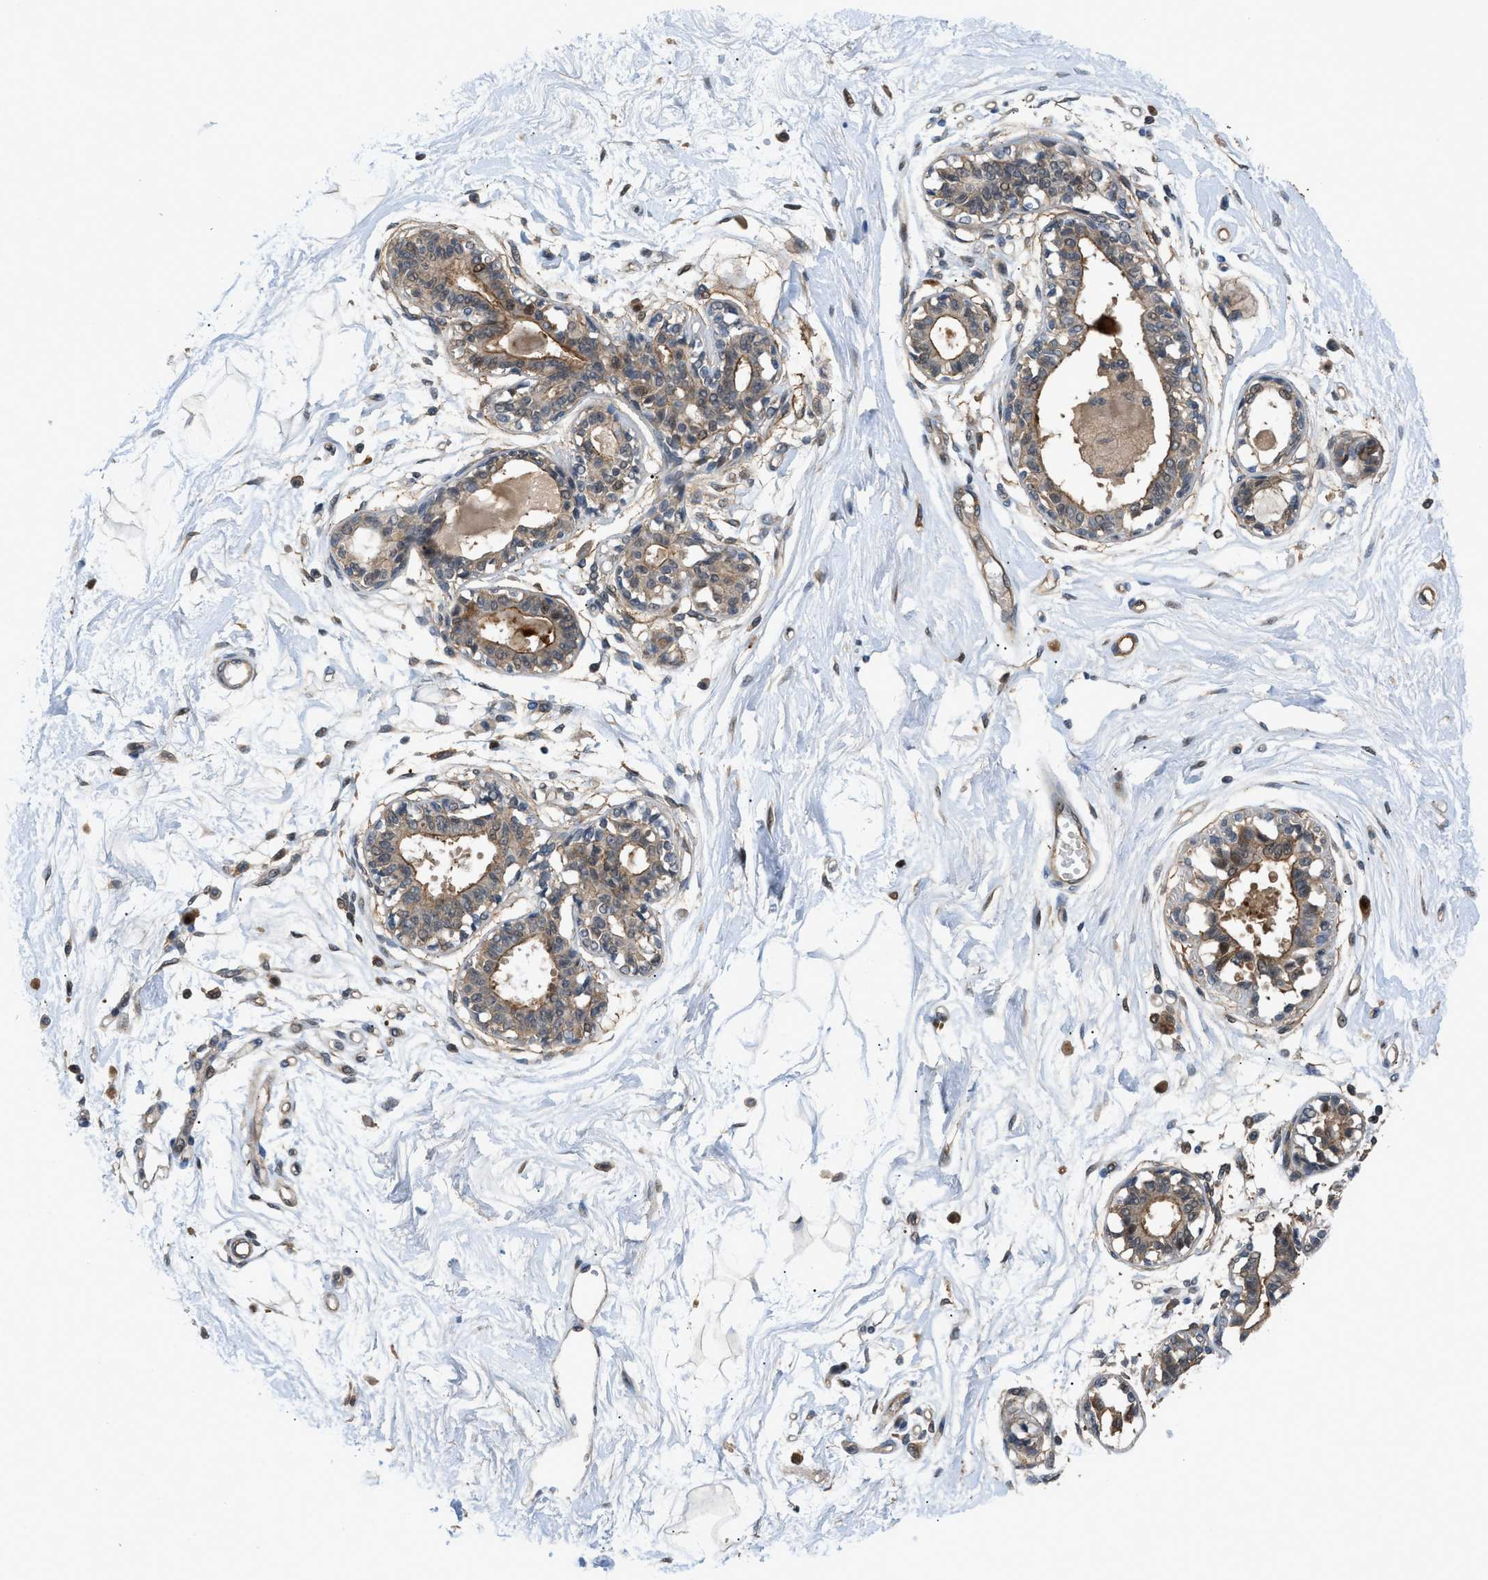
{"staining": {"intensity": "negative", "quantity": "none", "location": "none"}, "tissue": "breast", "cell_type": "Adipocytes", "image_type": "normal", "snomed": [{"axis": "morphology", "description": "Normal tissue, NOS"}, {"axis": "topography", "description": "Breast"}], "caption": "A micrograph of breast stained for a protein displays no brown staining in adipocytes.", "gene": "TRAK2", "patient": {"sex": "female", "age": 45}}